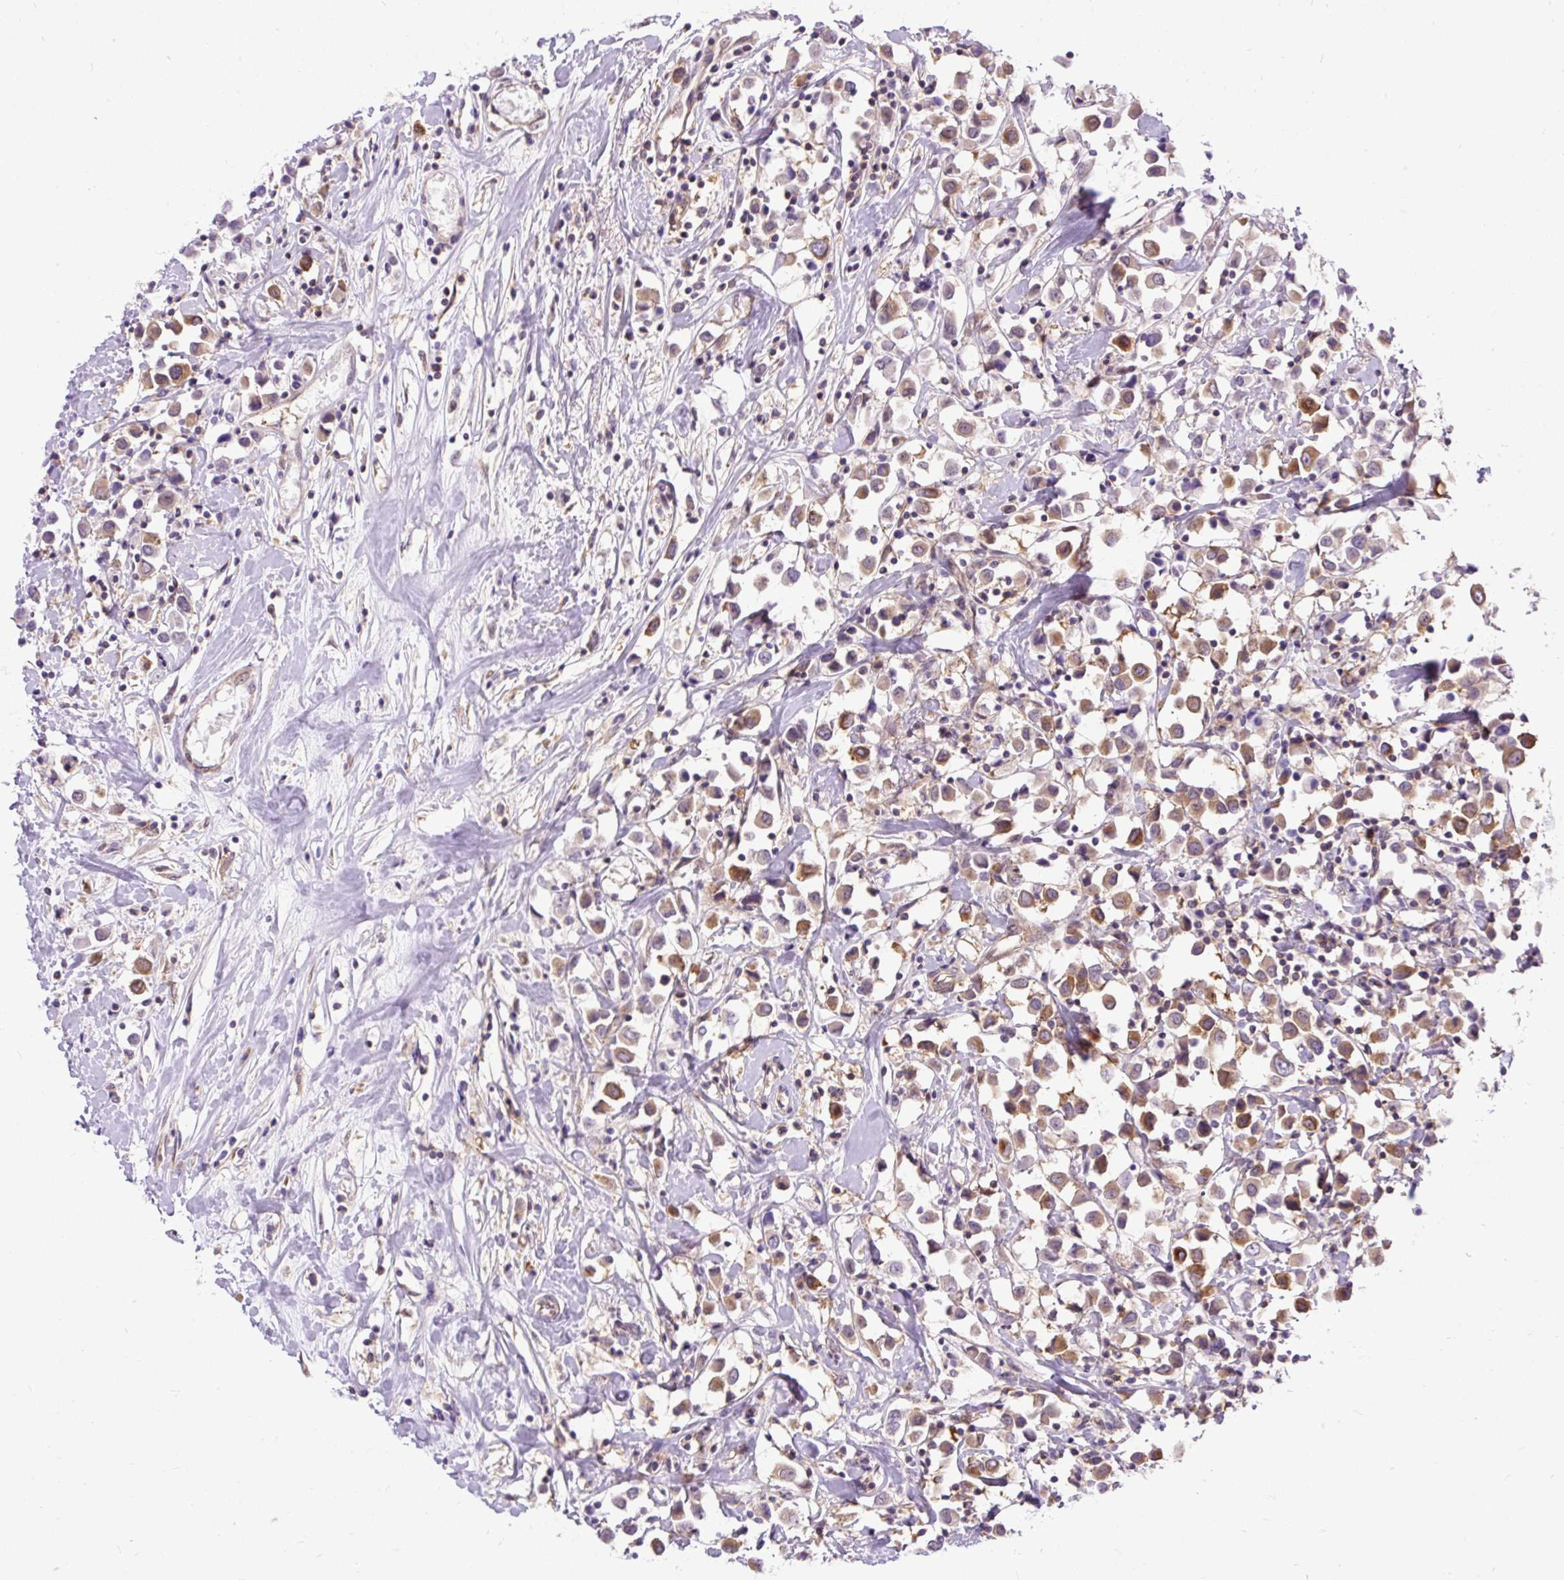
{"staining": {"intensity": "moderate", "quantity": ">75%", "location": "cytoplasmic/membranous"}, "tissue": "breast cancer", "cell_type": "Tumor cells", "image_type": "cancer", "snomed": [{"axis": "morphology", "description": "Duct carcinoma"}, {"axis": "topography", "description": "Breast"}], "caption": "IHC micrograph of human breast cancer stained for a protein (brown), which demonstrates medium levels of moderate cytoplasmic/membranous expression in about >75% of tumor cells.", "gene": "TRIM17", "patient": {"sex": "female", "age": 61}}